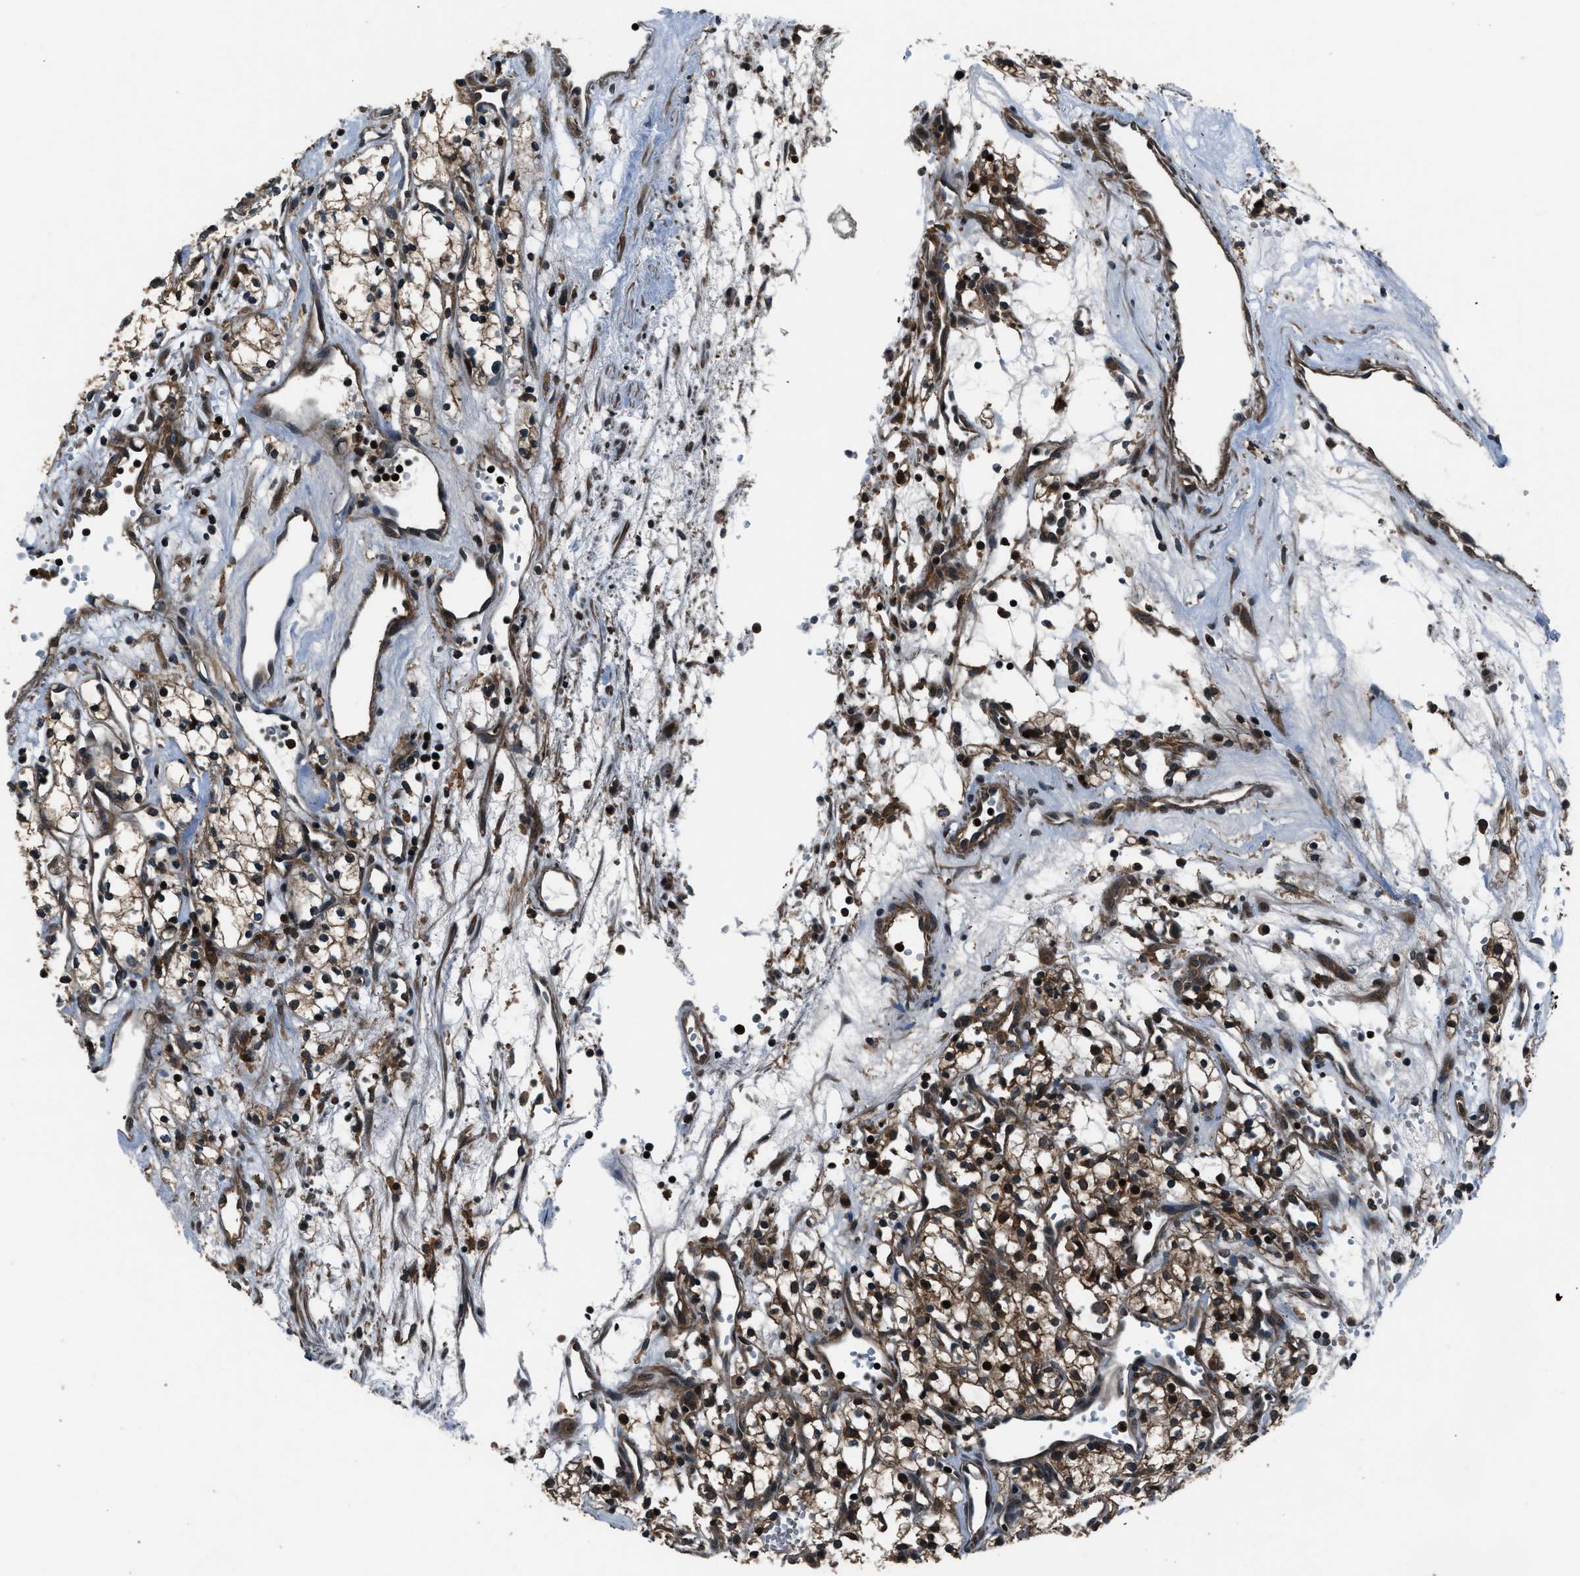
{"staining": {"intensity": "strong", "quantity": ">75%", "location": "nuclear"}, "tissue": "renal cancer", "cell_type": "Tumor cells", "image_type": "cancer", "snomed": [{"axis": "morphology", "description": "Adenocarcinoma, NOS"}, {"axis": "topography", "description": "Kidney"}], "caption": "Protein expression analysis of renal adenocarcinoma exhibits strong nuclear staining in about >75% of tumor cells. The staining is performed using DAB (3,3'-diaminobenzidine) brown chromogen to label protein expression. The nuclei are counter-stained blue using hematoxylin.", "gene": "ARHGEF11", "patient": {"sex": "male", "age": 59}}